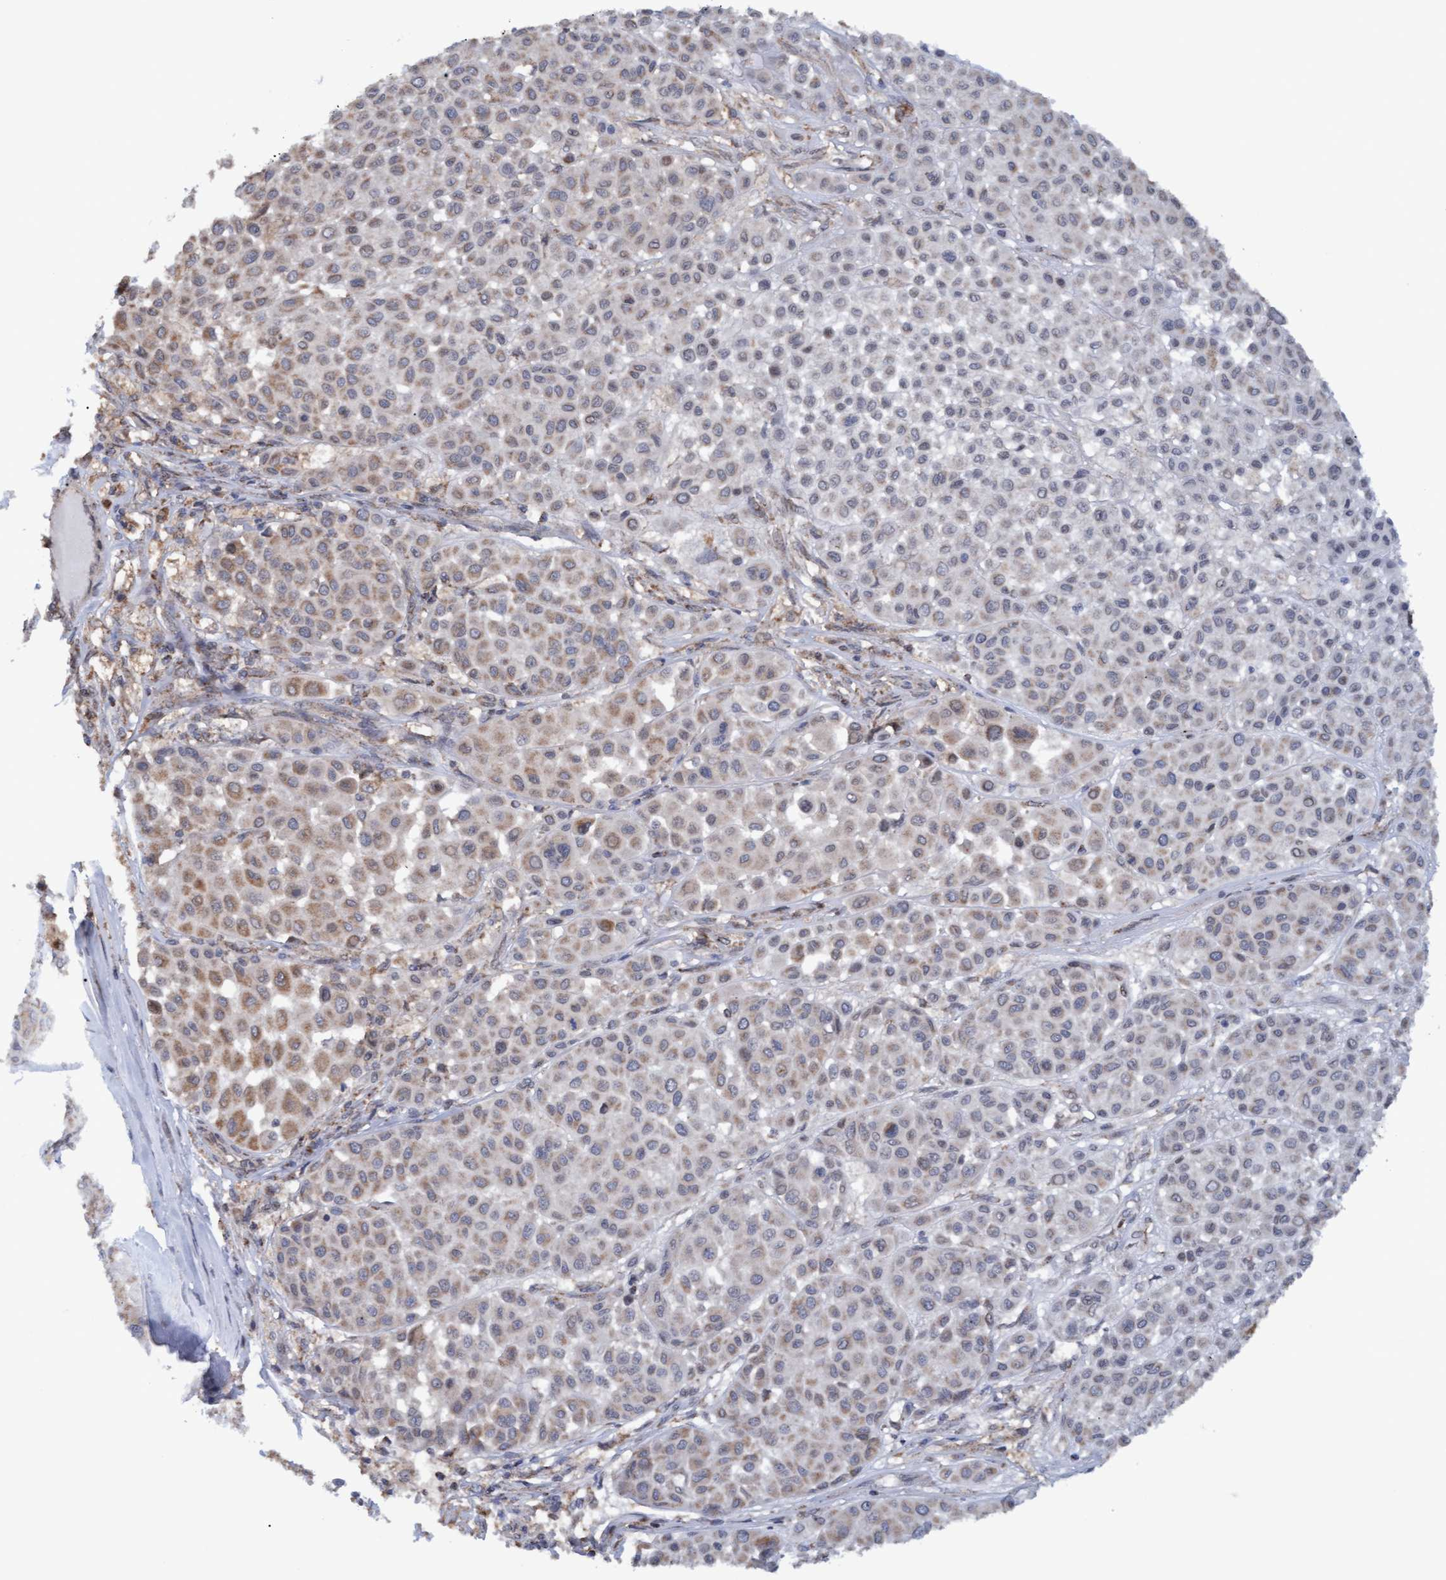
{"staining": {"intensity": "weak", "quantity": ">75%", "location": "cytoplasmic/membranous"}, "tissue": "melanoma", "cell_type": "Tumor cells", "image_type": "cancer", "snomed": [{"axis": "morphology", "description": "Malignant melanoma, Metastatic site"}, {"axis": "topography", "description": "Soft tissue"}], "caption": "The histopathology image displays immunohistochemical staining of malignant melanoma (metastatic site). There is weak cytoplasmic/membranous expression is present in about >75% of tumor cells.", "gene": "MGLL", "patient": {"sex": "male", "age": 41}}